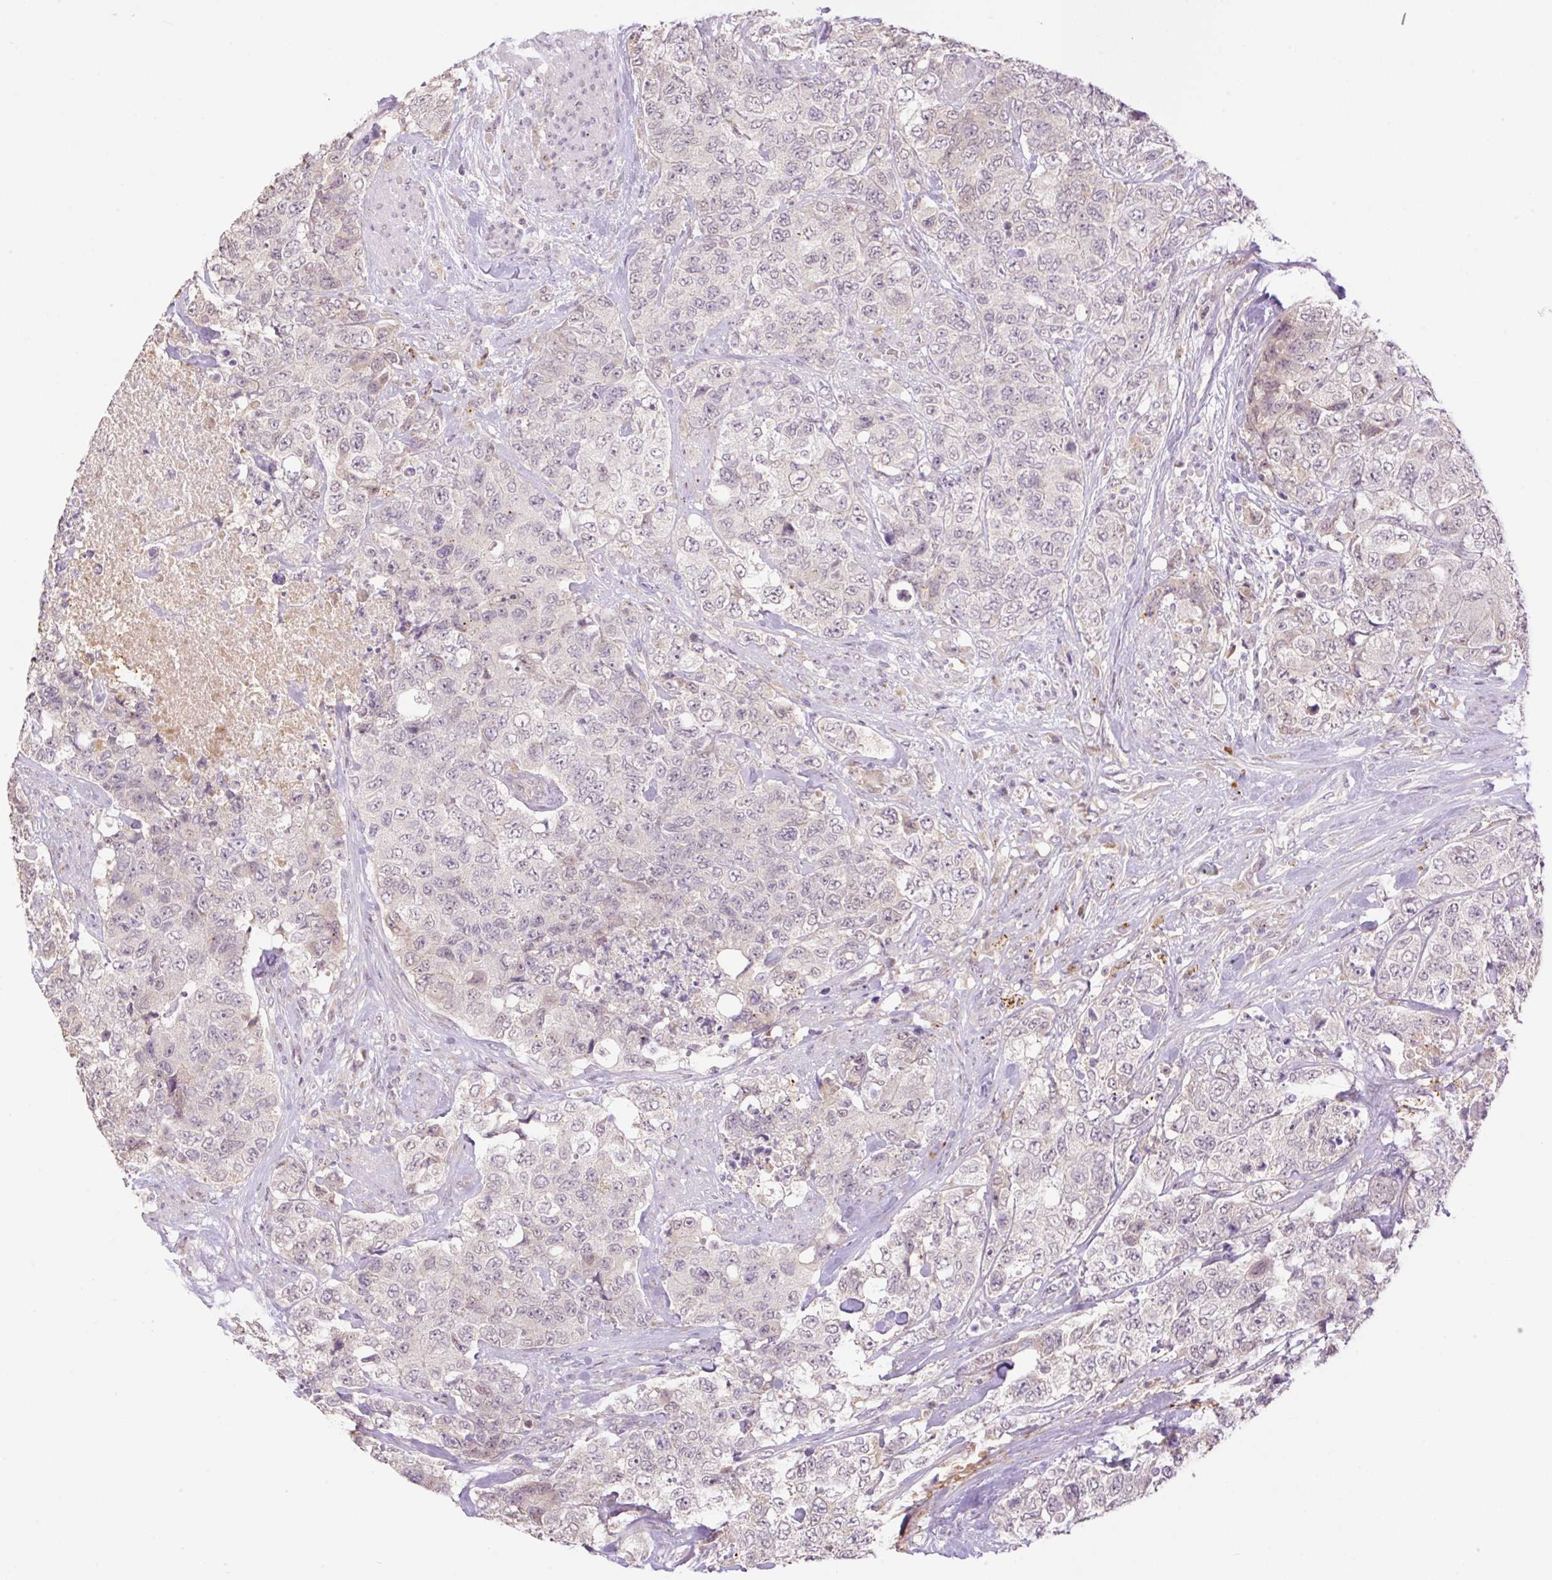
{"staining": {"intensity": "negative", "quantity": "none", "location": "none"}, "tissue": "urothelial cancer", "cell_type": "Tumor cells", "image_type": "cancer", "snomed": [{"axis": "morphology", "description": "Urothelial carcinoma, High grade"}, {"axis": "topography", "description": "Urinary bladder"}], "caption": "This is a photomicrograph of IHC staining of urothelial carcinoma (high-grade), which shows no expression in tumor cells.", "gene": "HABP4", "patient": {"sex": "female", "age": 78}}